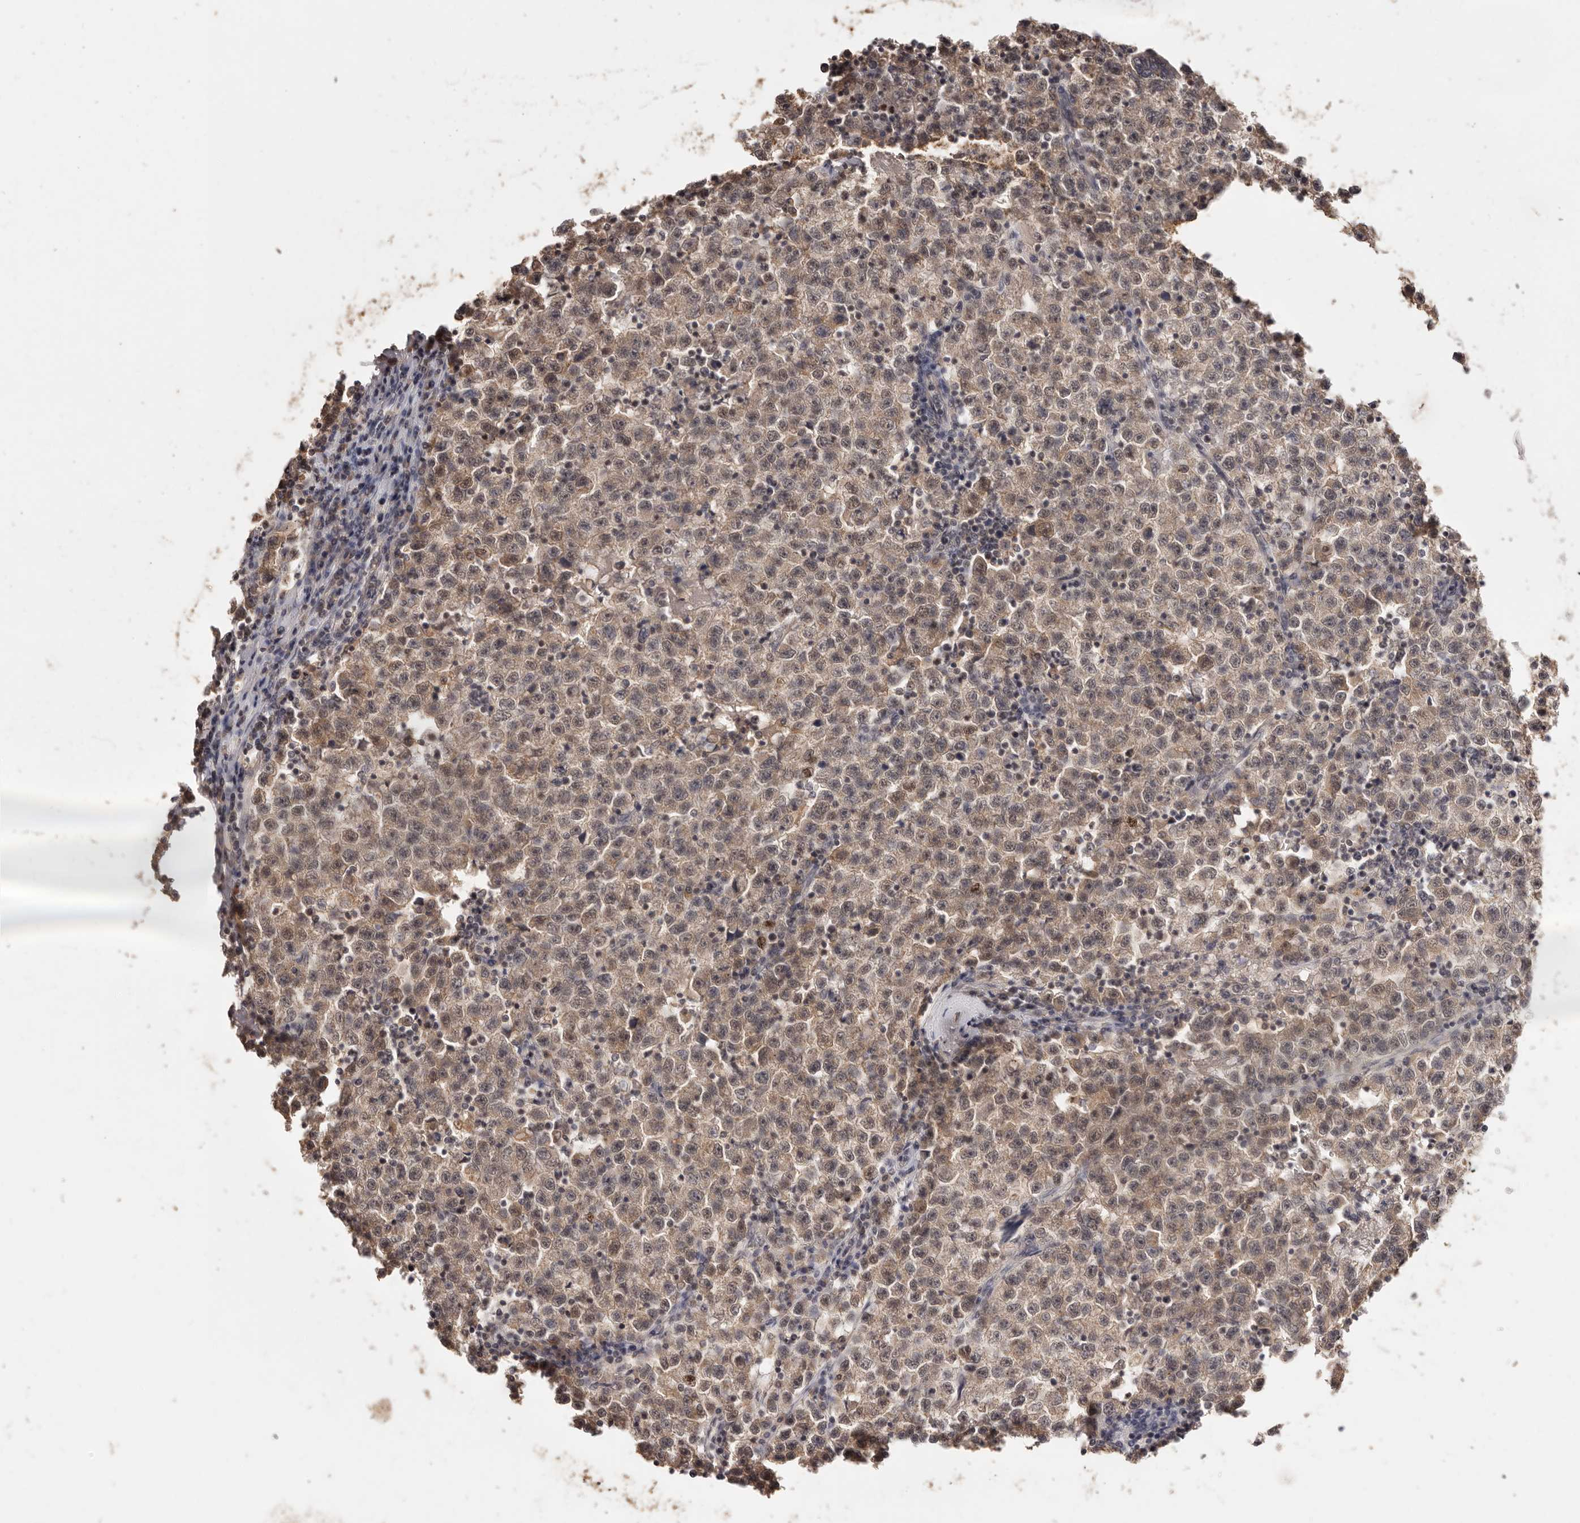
{"staining": {"intensity": "moderate", "quantity": ">75%", "location": "cytoplasmic/membranous,nuclear"}, "tissue": "testis cancer", "cell_type": "Tumor cells", "image_type": "cancer", "snomed": [{"axis": "morphology", "description": "Seminoma, NOS"}, {"axis": "topography", "description": "Testis"}], "caption": "About >75% of tumor cells in human testis cancer show moderate cytoplasmic/membranous and nuclear protein staining as visualized by brown immunohistochemical staining.", "gene": "TSPAN13", "patient": {"sex": "male", "age": 22}}